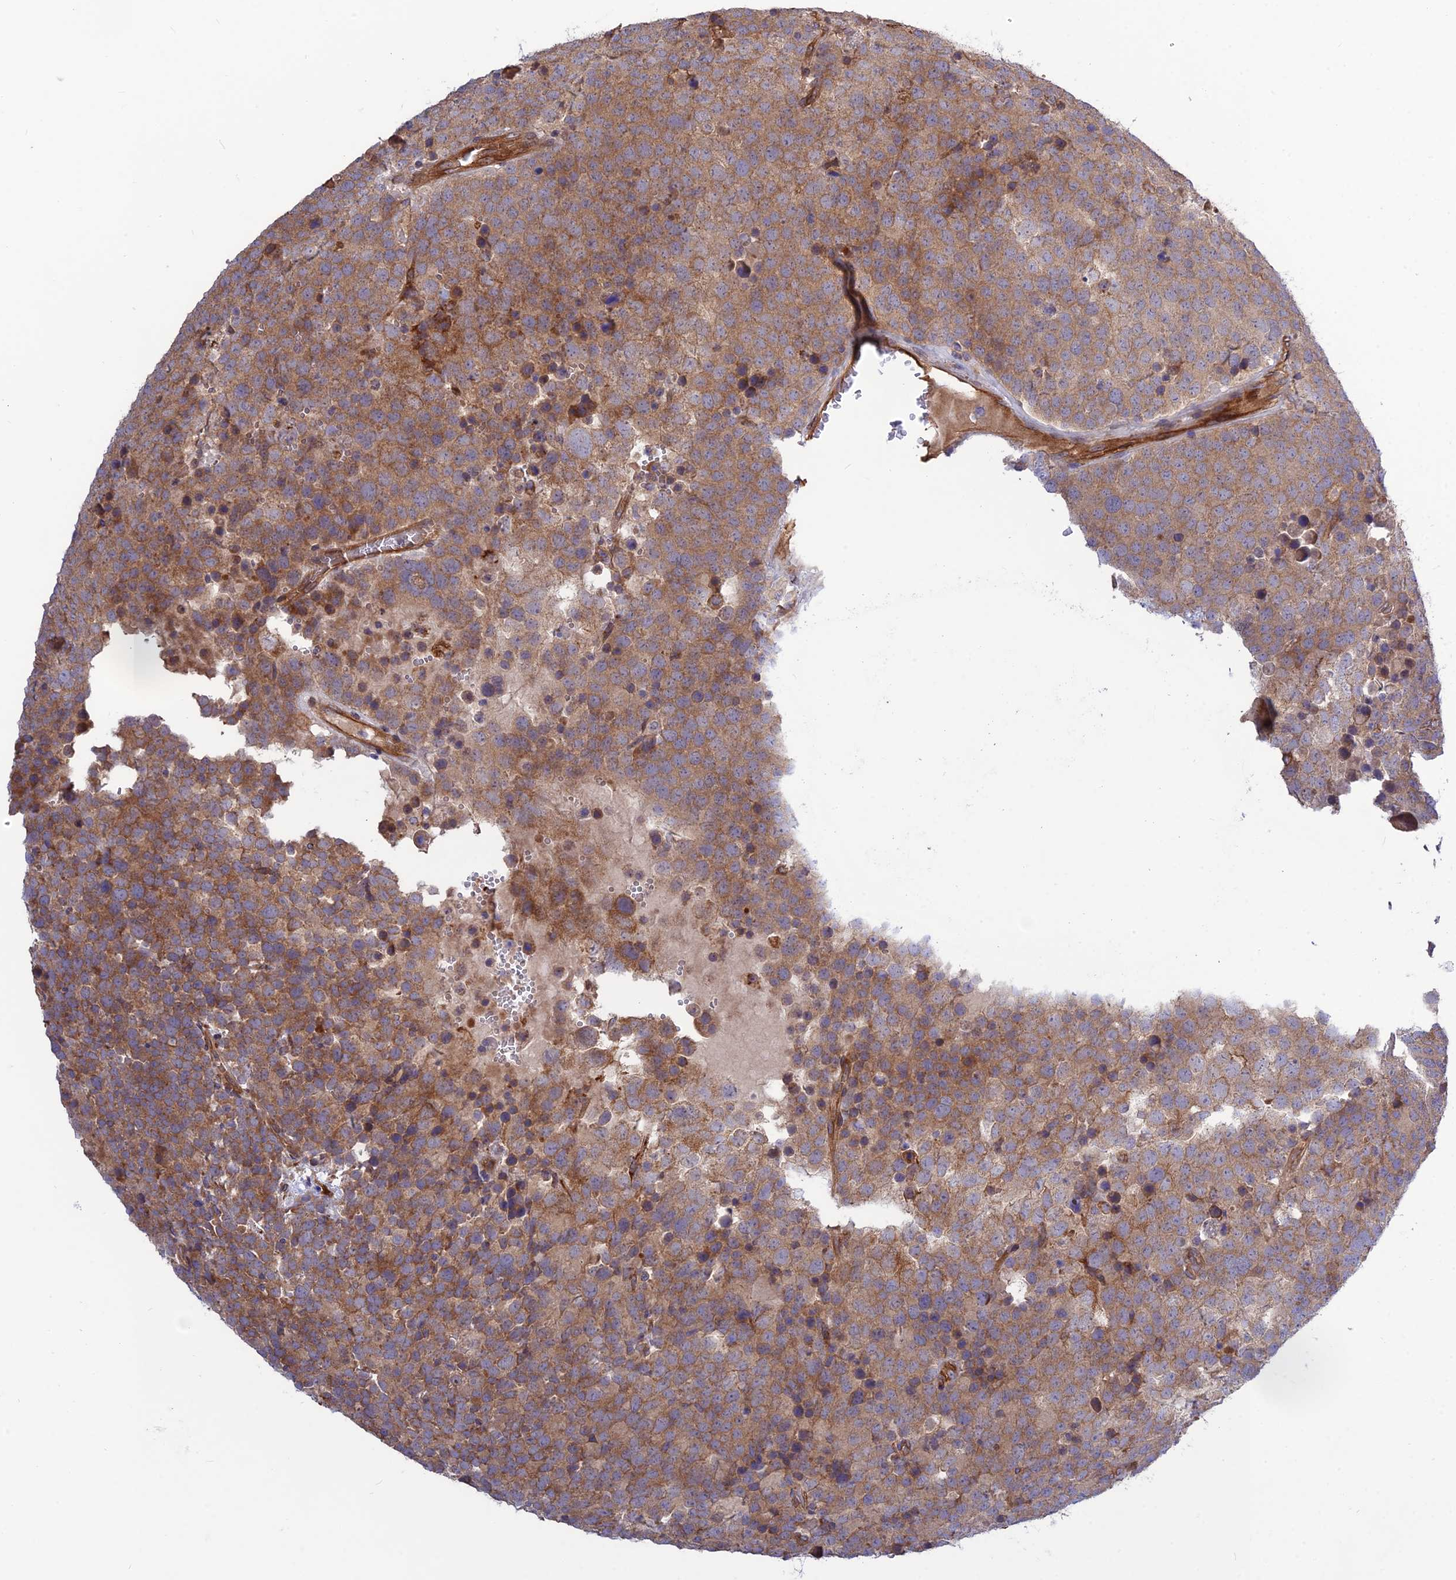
{"staining": {"intensity": "moderate", "quantity": ">75%", "location": "cytoplasmic/membranous"}, "tissue": "testis cancer", "cell_type": "Tumor cells", "image_type": "cancer", "snomed": [{"axis": "morphology", "description": "Seminoma, NOS"}, {"axis": "topography", "description": "Testis"}], "caption": "Testis cancer stained with DAB immunohistochemistry demonstrates medium levels of moderate cytoplasmic/membranous staining in about >75% of tumor cells.", "gene": "CRTAP", "patient": {"sex": "male", "age": 71}}